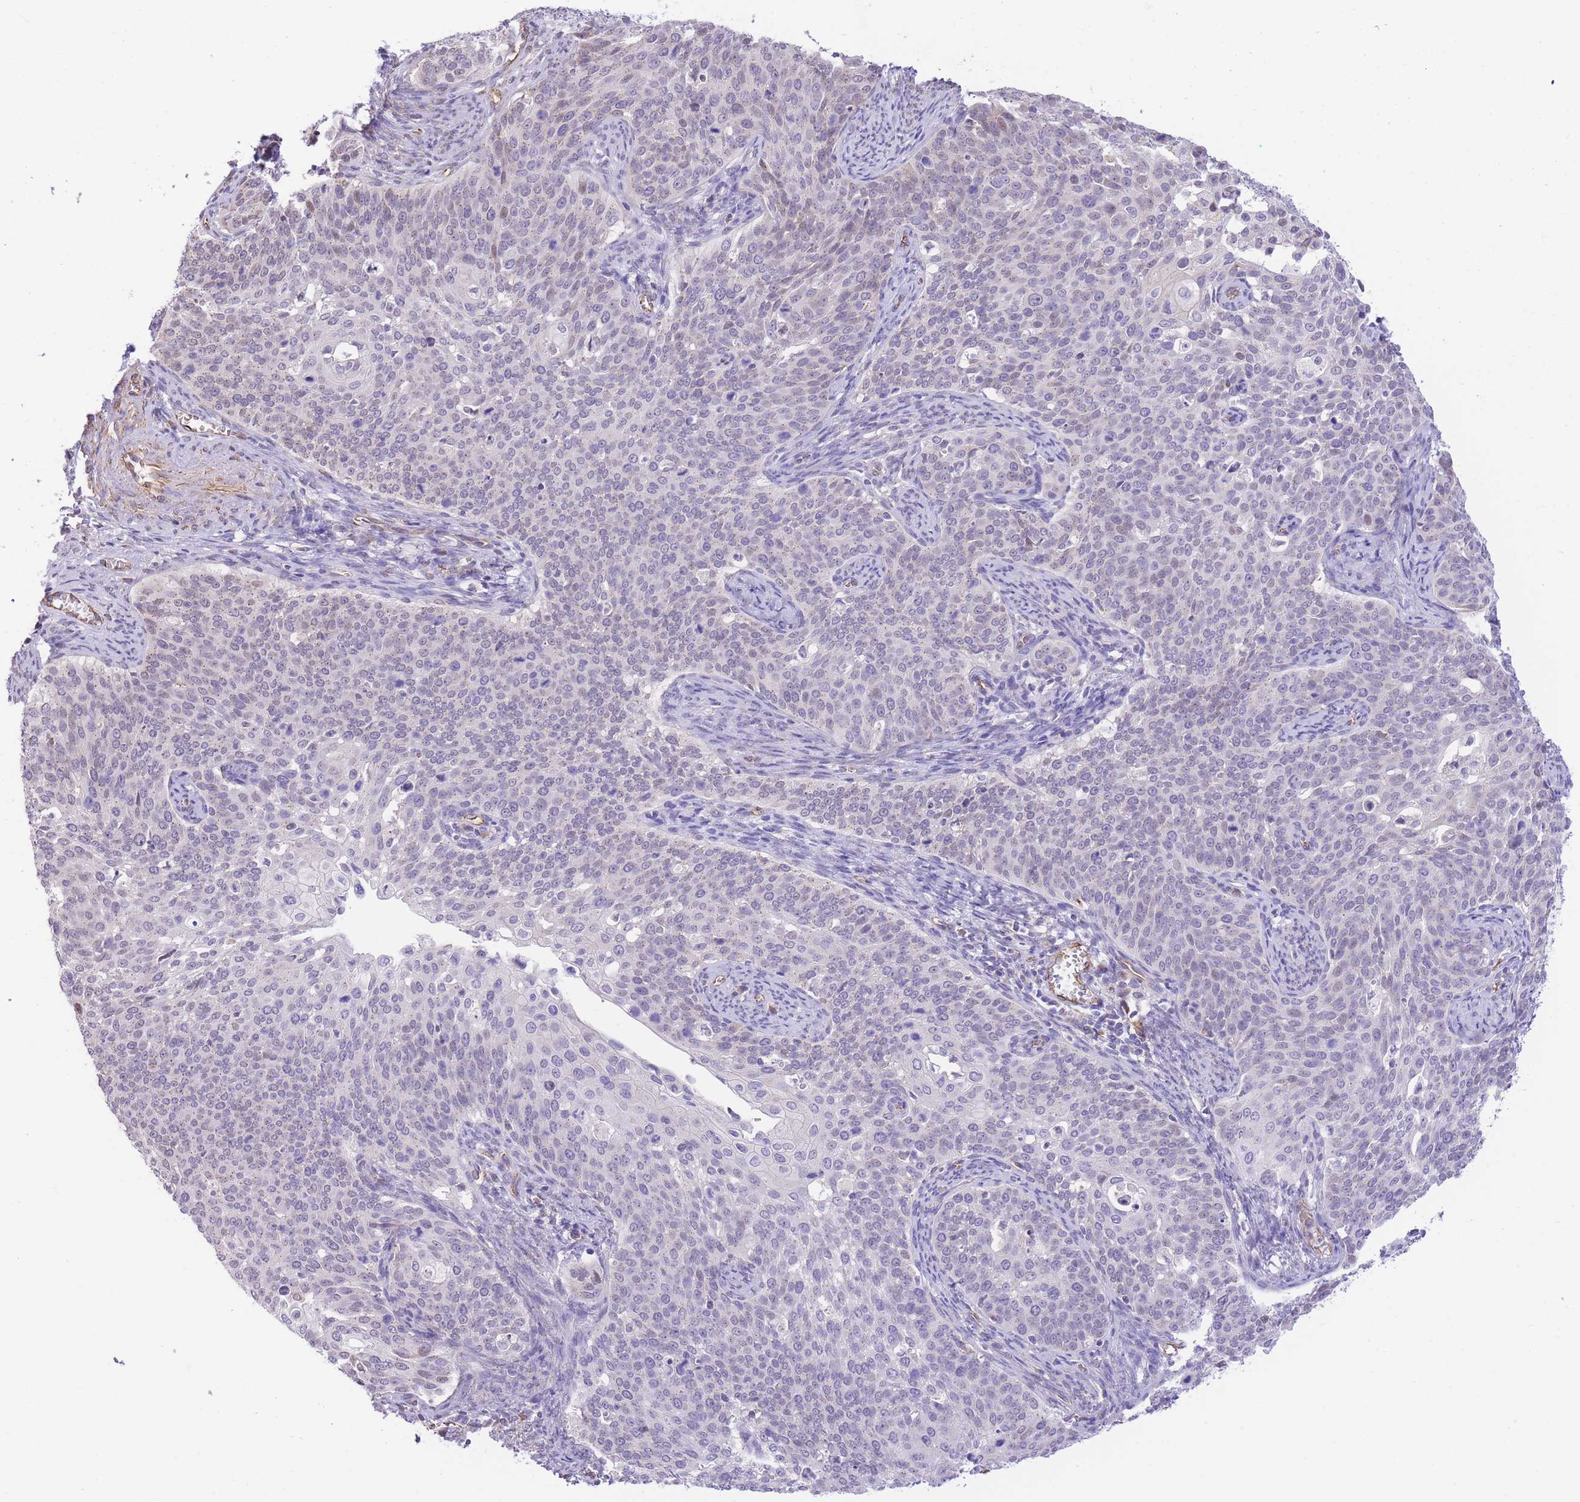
{"staining": {"intensity": "negative", "quantity": "none", "location": "none"}, "tissue": "cervical cancer", "cell_type": "Tumor cells", "image_type": "cancer", "snomed": [{"axis": "morphology", "description": "Squamous cell carcinoma, NOS"}, {"axis": "topography", "description": "Cervix"}], "caption": "Cervical squamous cell carcinoma was stained to show a protein in brown. There is no significant positivity in tumor cells. The staining was performed using DAB to visualize the protein expression in brown, while the nuclei were stained in blue with hematoxylin (Magnification: 20x).", "gene": "PSG8", "patient": {"sex": "female", "age": 44}}